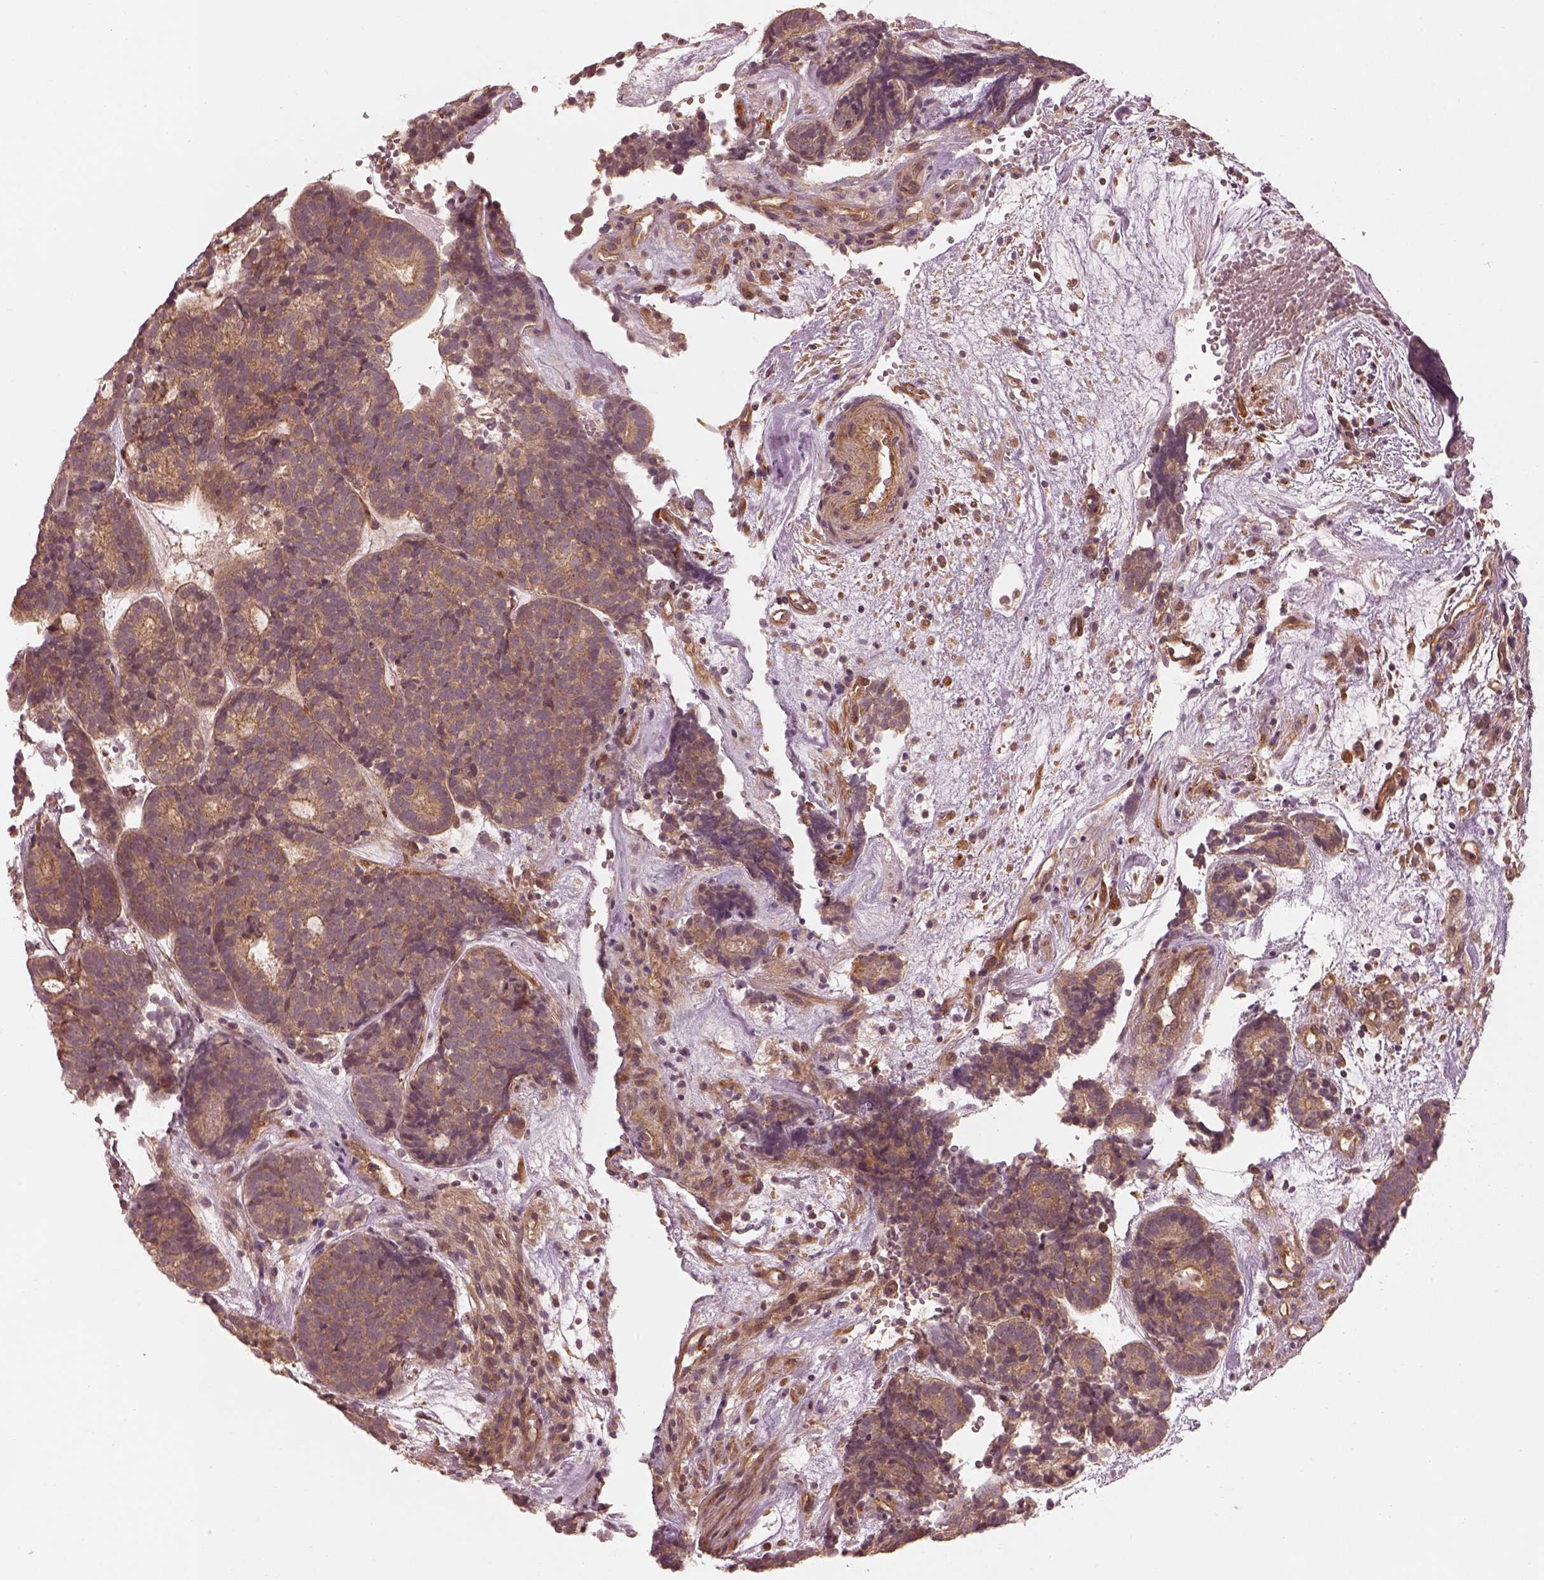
{"staining": {"intensity": "weak", "quantity": ">75%", "location": "cytoplasmic/membranous"}, "tissue": "head and neck cancer", "cell_type": "Tumor cells", "image_type": "cancer", "snomed": [{"axis": "morphology", "description": "Adenocarcinoma, NOS"}, {"axis": "topography", "description": "Head-Neck"}], "caption": "Human head and neck cancer (adenocarcinoma) stained with a protein marker exhibits weak staining in tumor cells.", "gene": "FAM107B", "patient": {"sex": "female", "age": 81}}